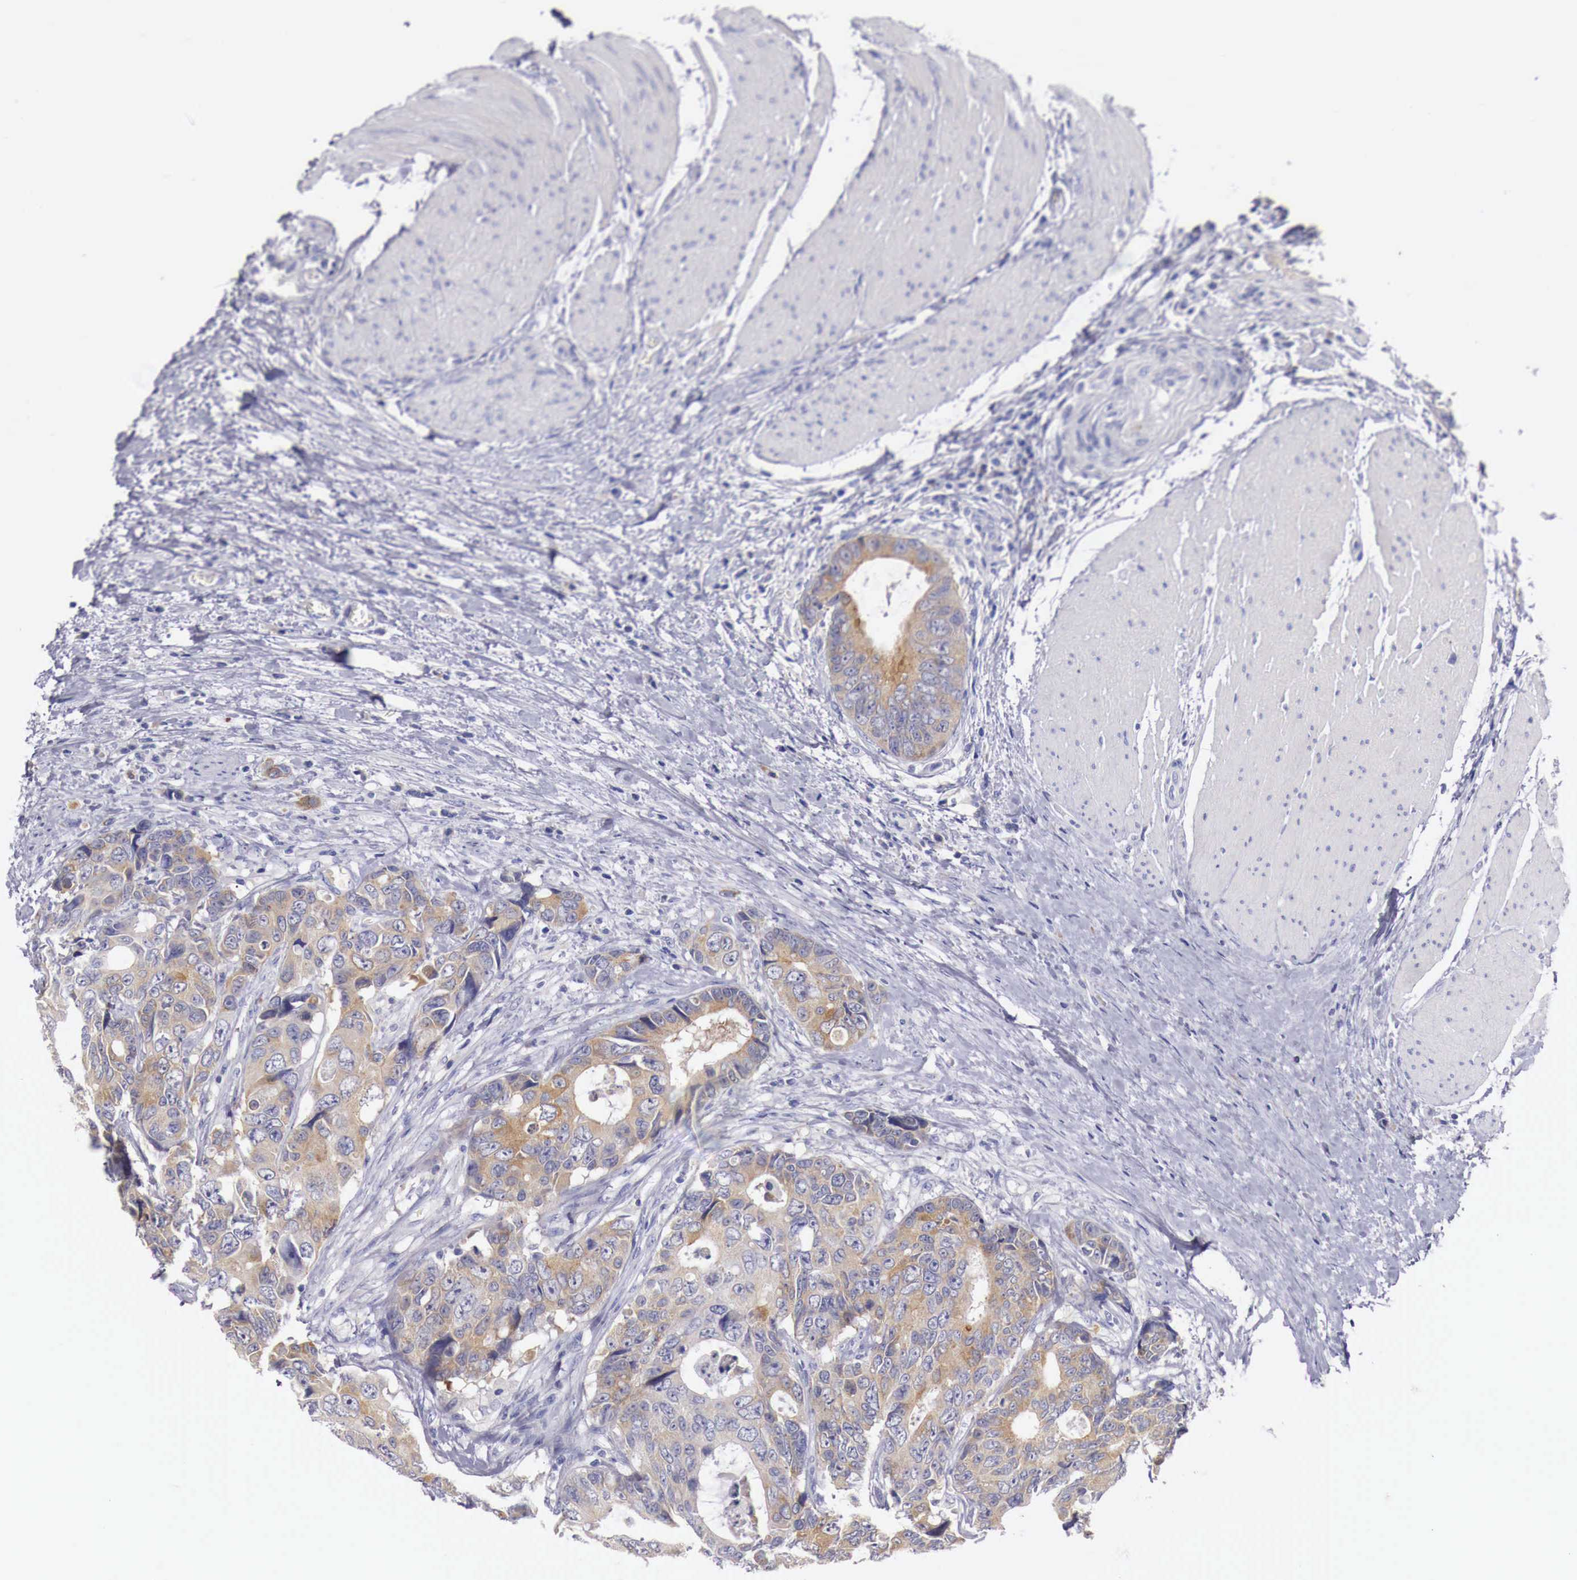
{"staining": {"intensity": "weak", "quantity": ">75%", "location": "cytoplasmic/membranous"}, "tissue": "colorectal cancer", "cell_type": "Tumor cells", "image_type": "cancer", "snomed": [{"axis": "morphology", "description": "Adenocarcinoma, NOS"}, {"axis": "topography", "description": "Rectum"}], "caption": "A photomicrograph of colorectal adenocarcinoma stained for a protein demonstrates weak cytoplasmic/membranous brown staining in tumor cells. Using DAB (3,3'-diaminobenzidine) (brown) and hematoxylin (blue) stains, captured at high magnification using brightfield microscopy.", "gene": "NREP", "patient": {"sex": "female", "age": 67}}